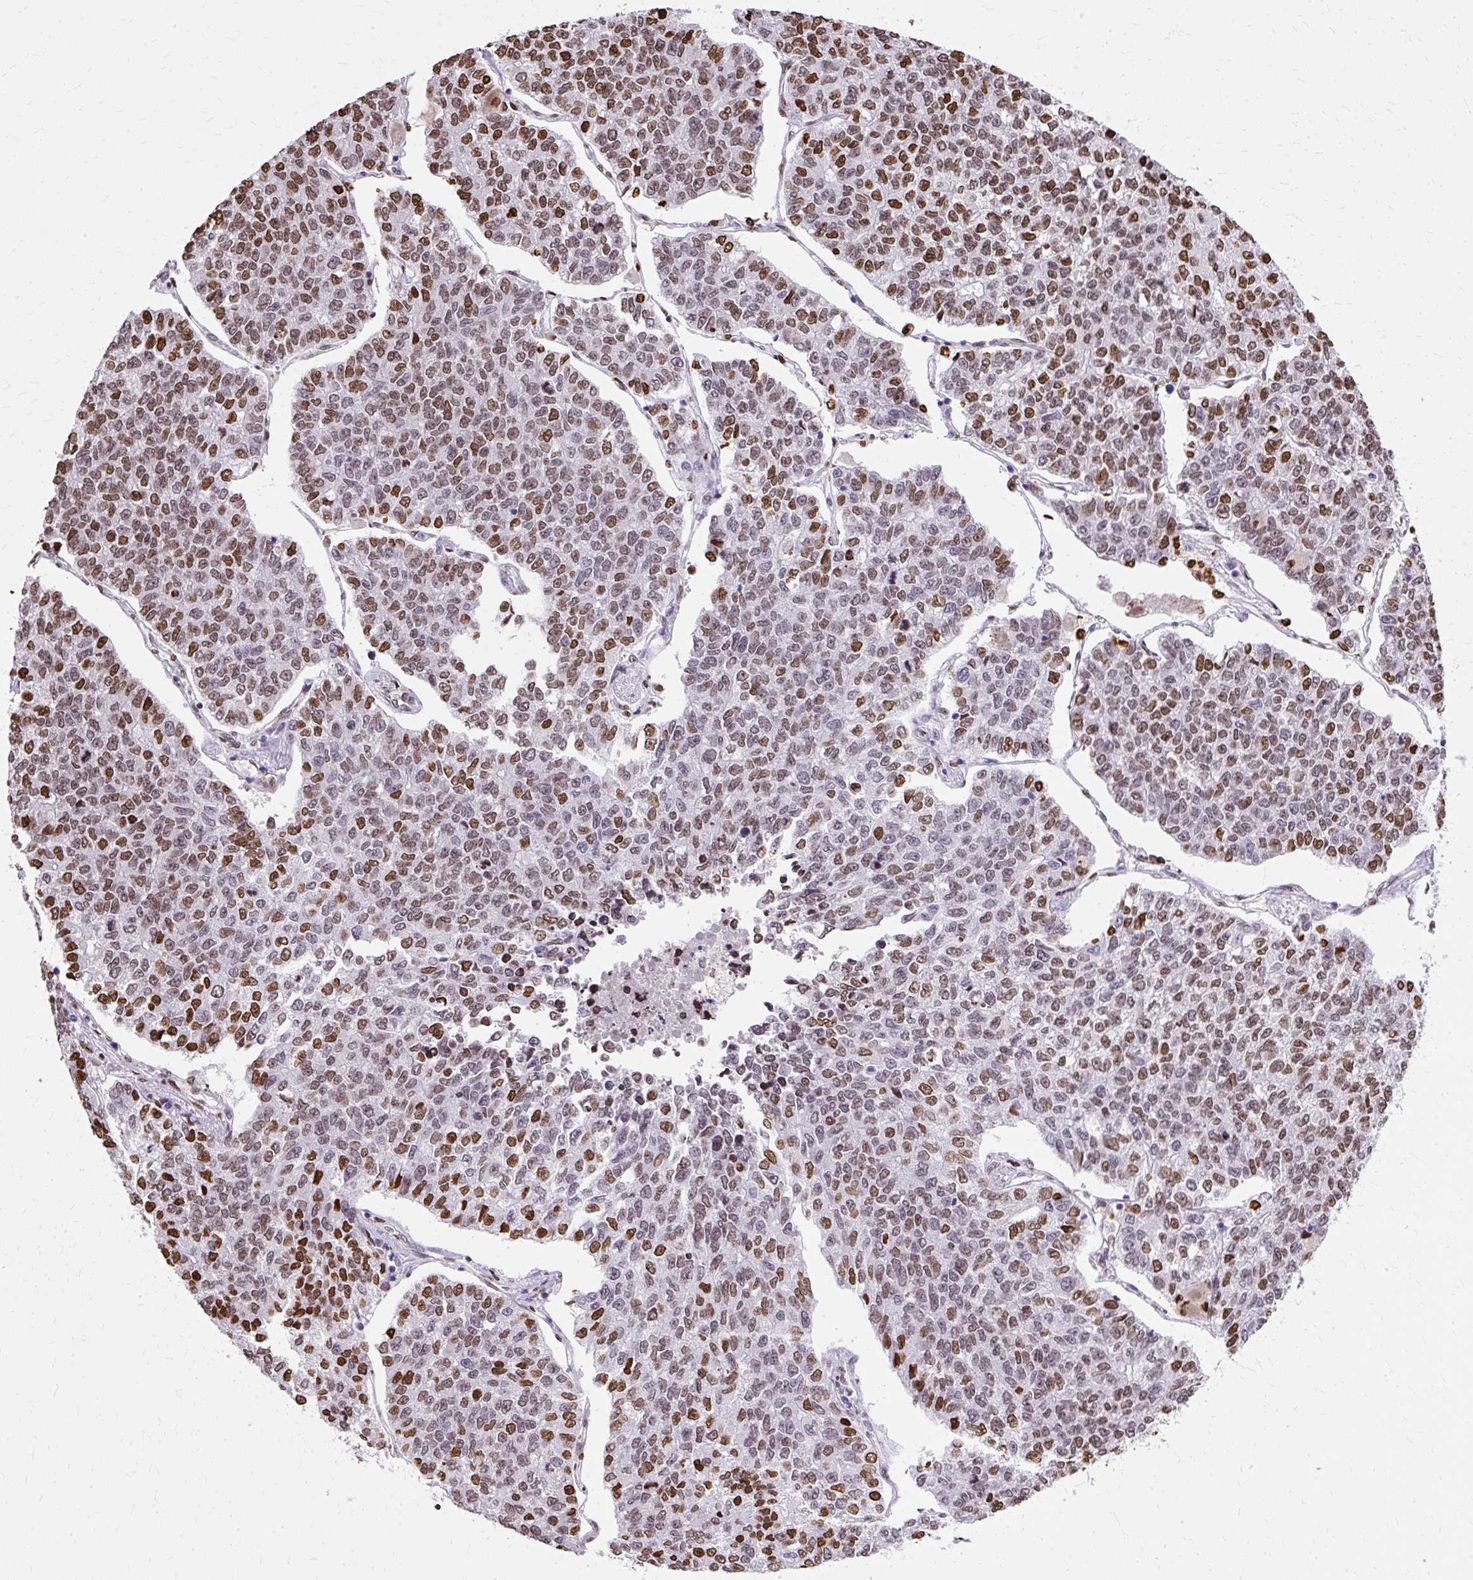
{"staining": {"intensity": "moderate", "quantity": ">75%", "location": "nuclear"}, "tissue": "lung cancer", "cell_type": "Tumor cells", "image_type": "cancer", "snomed": [{"axis": "morphology", "description": "Adenocarcinoma, NOS"}, {"axis": "topography", "description": "Lung"}], "caption": "Lung cancer stained with a brown dye shows moderate nuclear positive expression in approximately >75% of tumor cells.", "gene": "TMEM184C", "patient": {"sex": "male", "age": 49}}